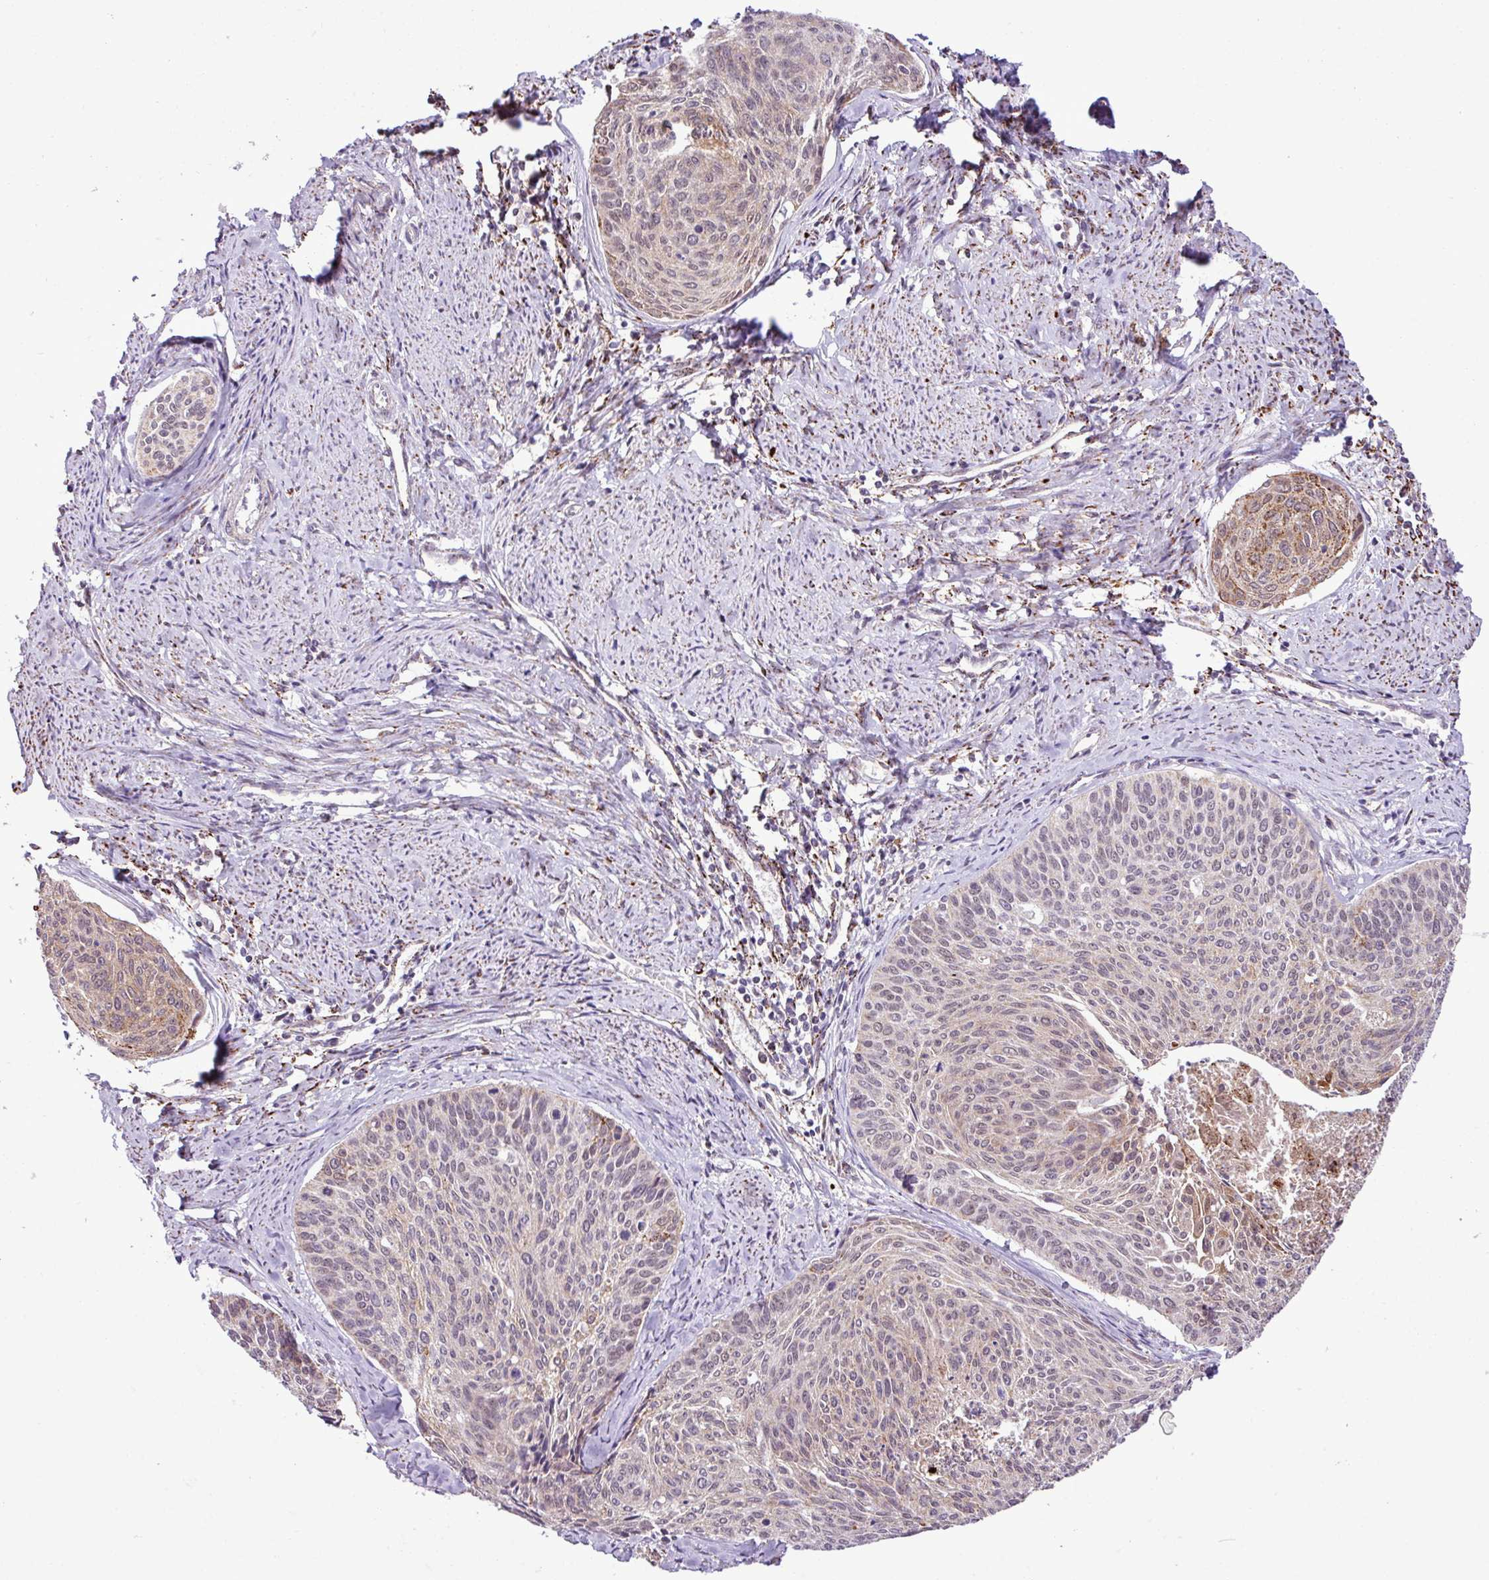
{"staining": {"intensity": "weak", "quantity": "25%-75%", "location": "cytoplasmic/membranous"}, "tissue": "cervical cancer", "cell_type": "Tumor cells", "image_type": "cancer", "snomed": [{"axis": "morphology", "description": "Squamous cell carcinoma, NOS"}, {"axis": "topography", "description": "Cervix"}], "caption": "Immunohistochemical staining of human cervical cancer displays low levels of weak cytoplasmic/membranous positivity in approximately 25%-75% of tumor cells. Ihc stains the protein in brown and the nuclei are stained blue.", "gene": "SGPP1", "patient": {"sex": "female", "age": 55}}